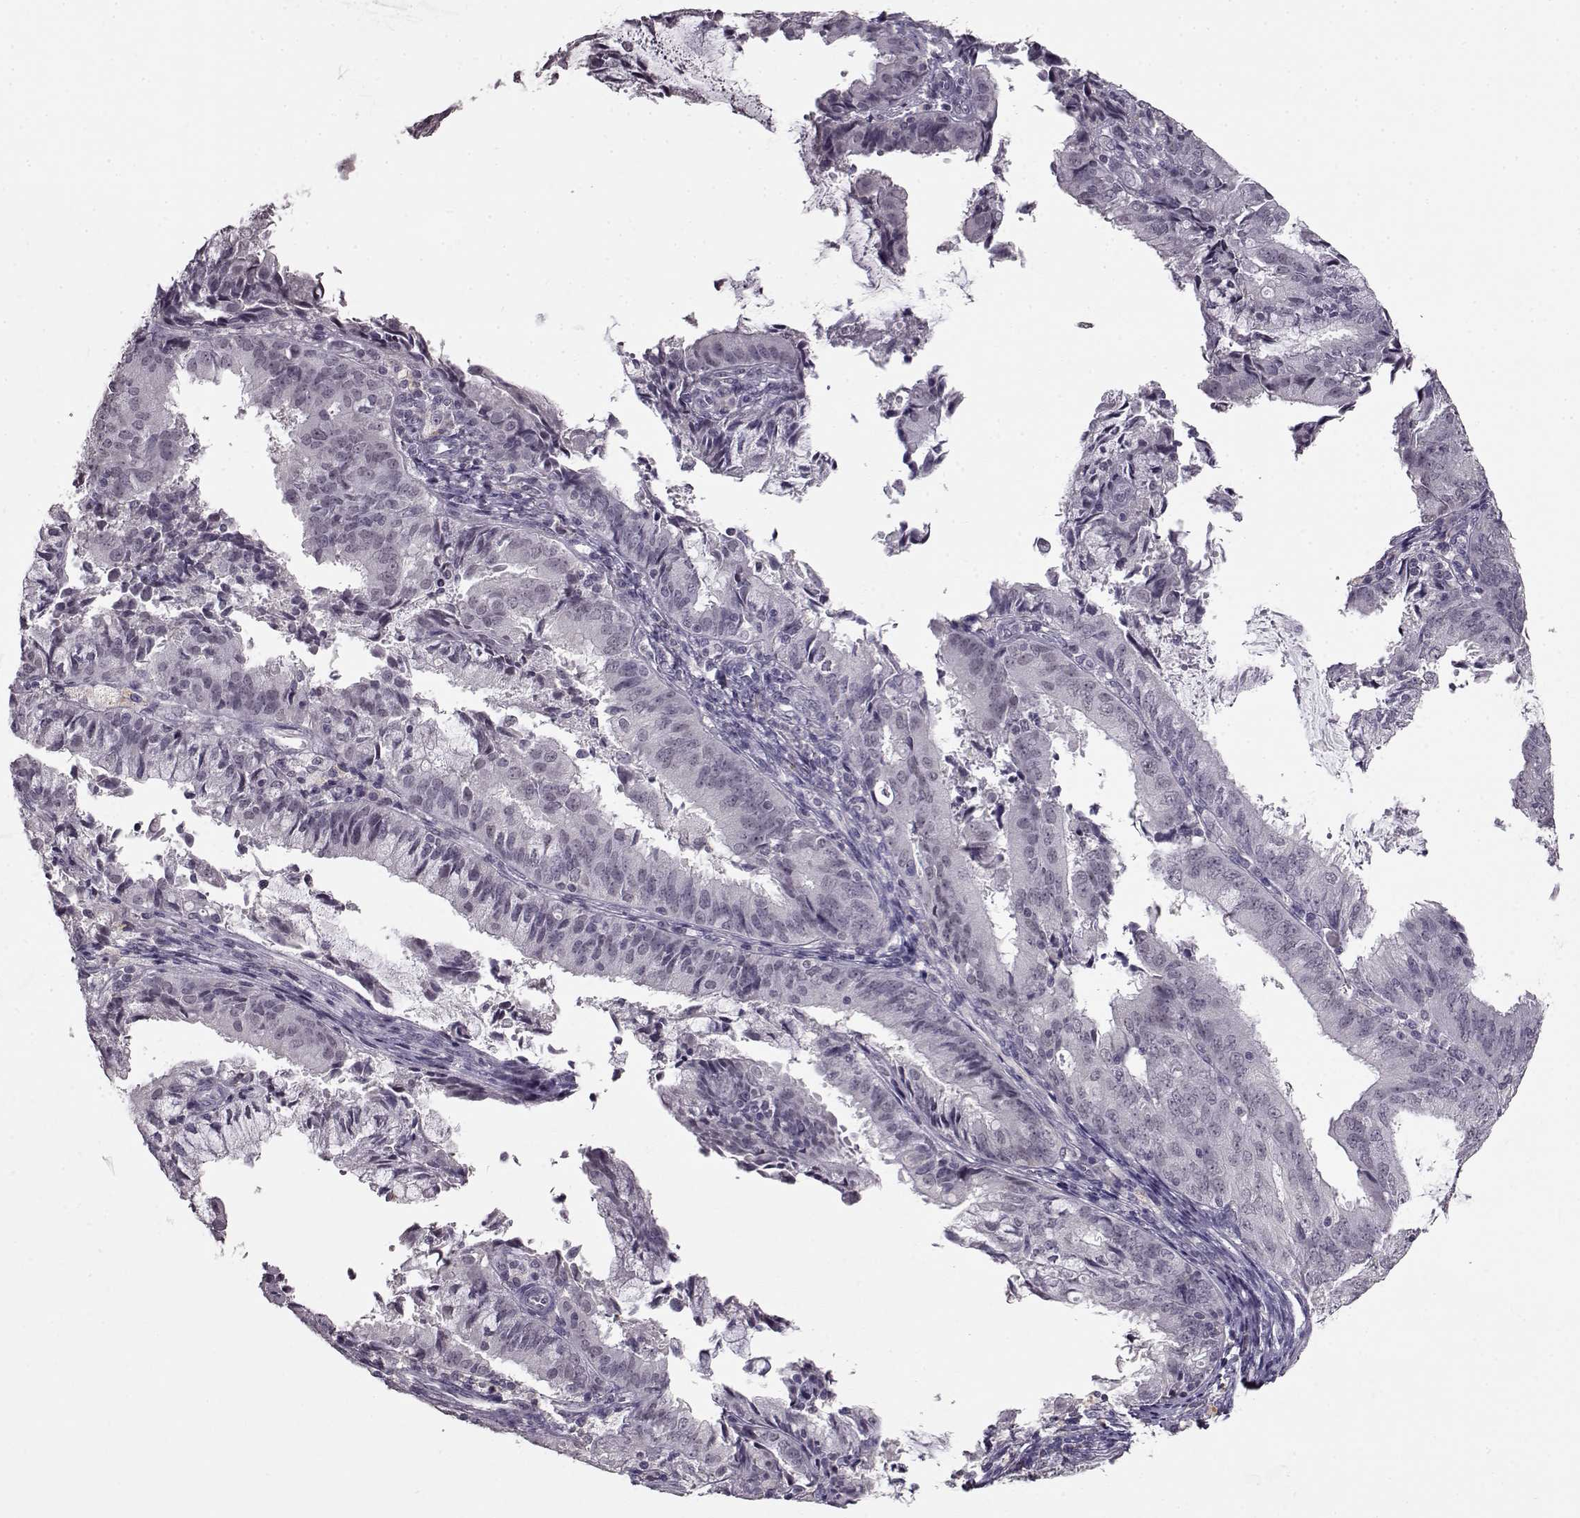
{"staining": {"intensity": "negative", "quantity": "none", "location": "none"}, "tissue": "endometrial cancer", "cell_type": "Tumor cells", "image_type": "cancer", "snomed": [{"axis": "morphology", "description": "Adenocarcinoma, NOS"}, {"axis": "topography", "description": "Endometrium"}], "caption": "There is no significant expression in tumor cells of endometrial cancer.", "gene": "RP1L1", "patient": {"sex": "female", "age": 57}}